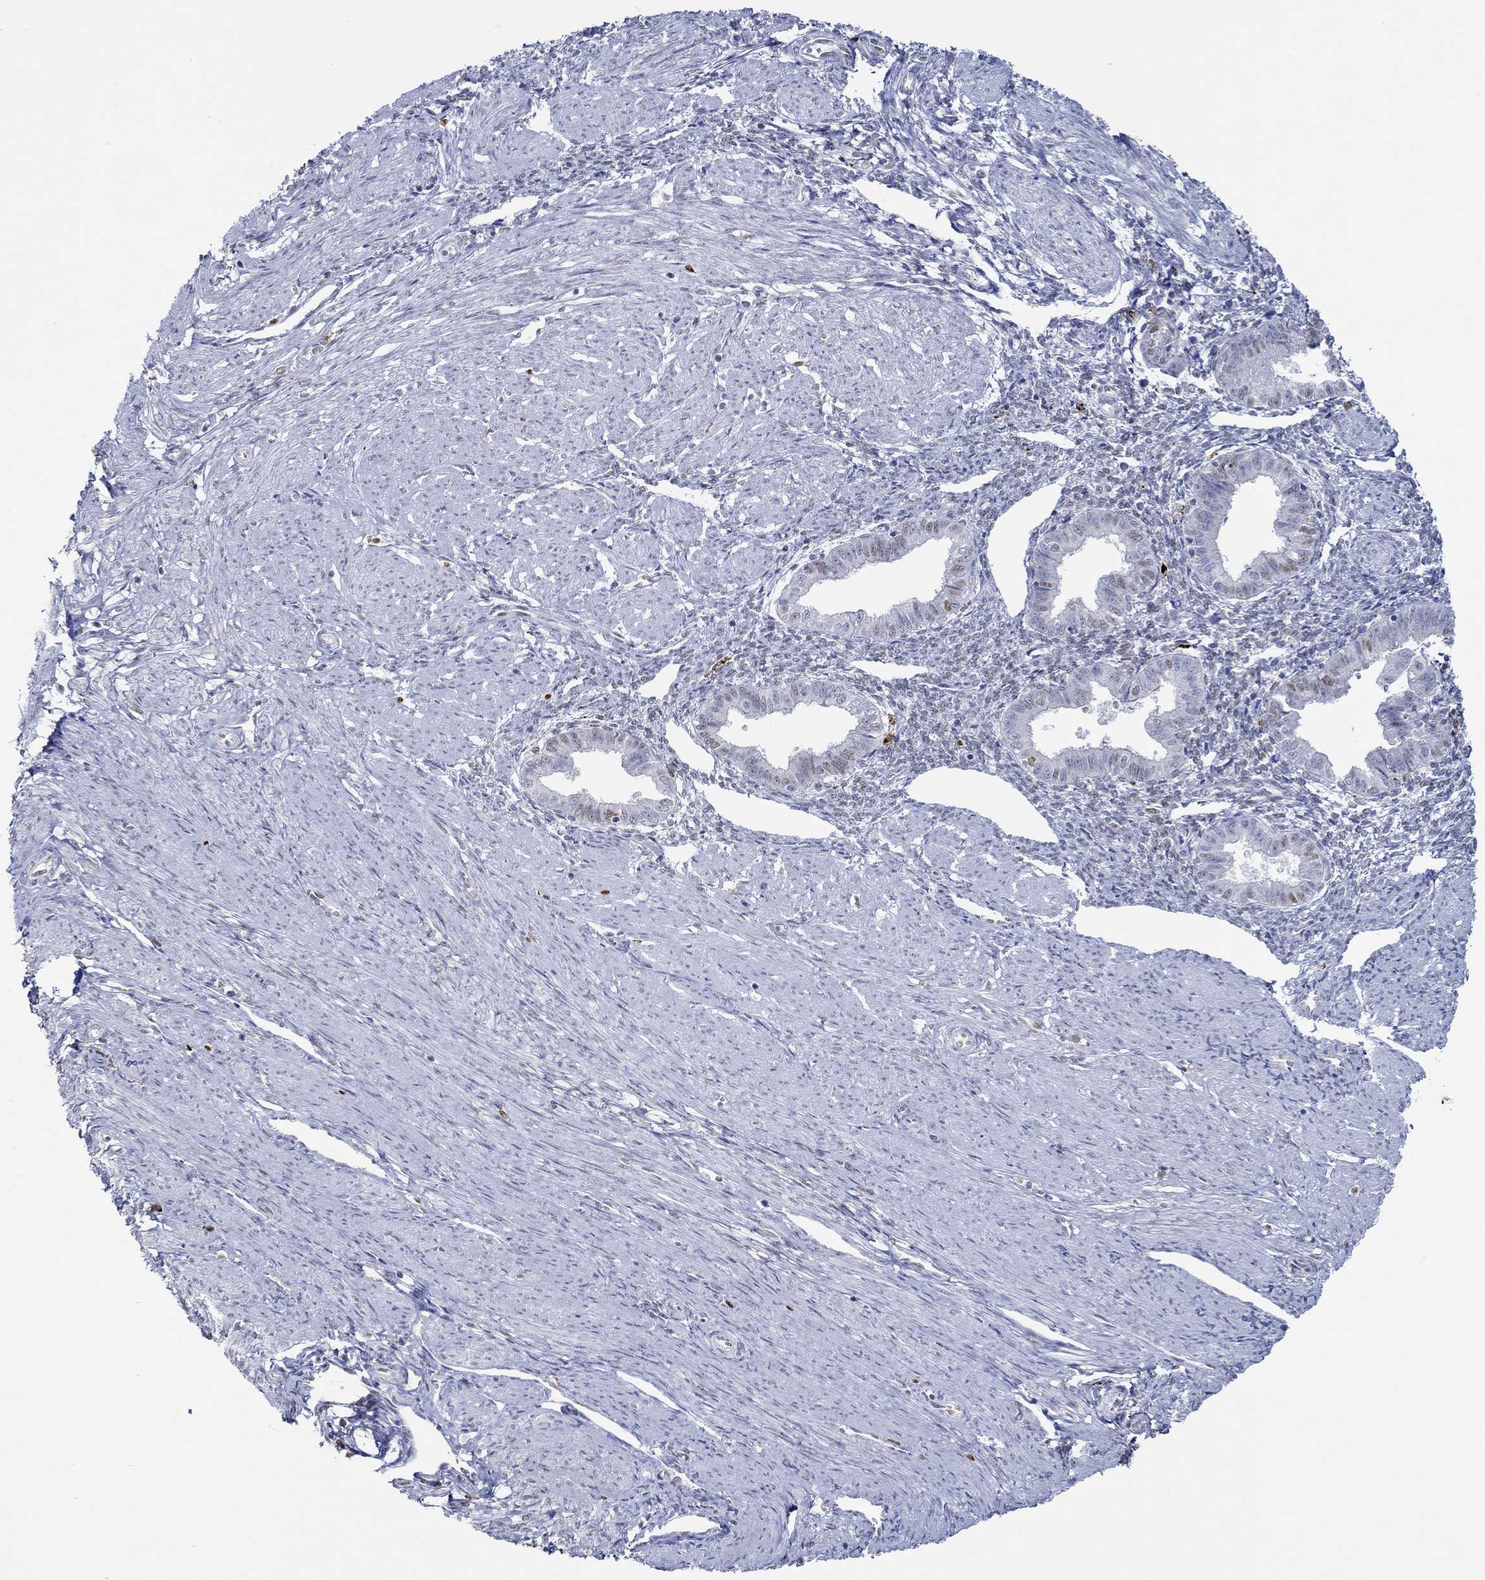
{"staining": {"intensity": "moderate", "quantity": "<25%", "location": "nuclear"}, "tissue": "endometrium", "cell_type": "Cells in endometrial stroma", "image_type": "normal", "snomed": [{"axis": "morphology", "description": "Normal tissue, NOS"}, {"axis": "topography", "description": "Endometrium"}], "caption": "Brown immunohistochemical staining in unremarkable endometrium shows moderate nuclear expression in about <25% of cells in endometrial stroma. (DAB IHC, brown staining for protein, blue staining for nuclei).", "gene": "GATA2", "patient": {"sex": "female", "age": 37}}